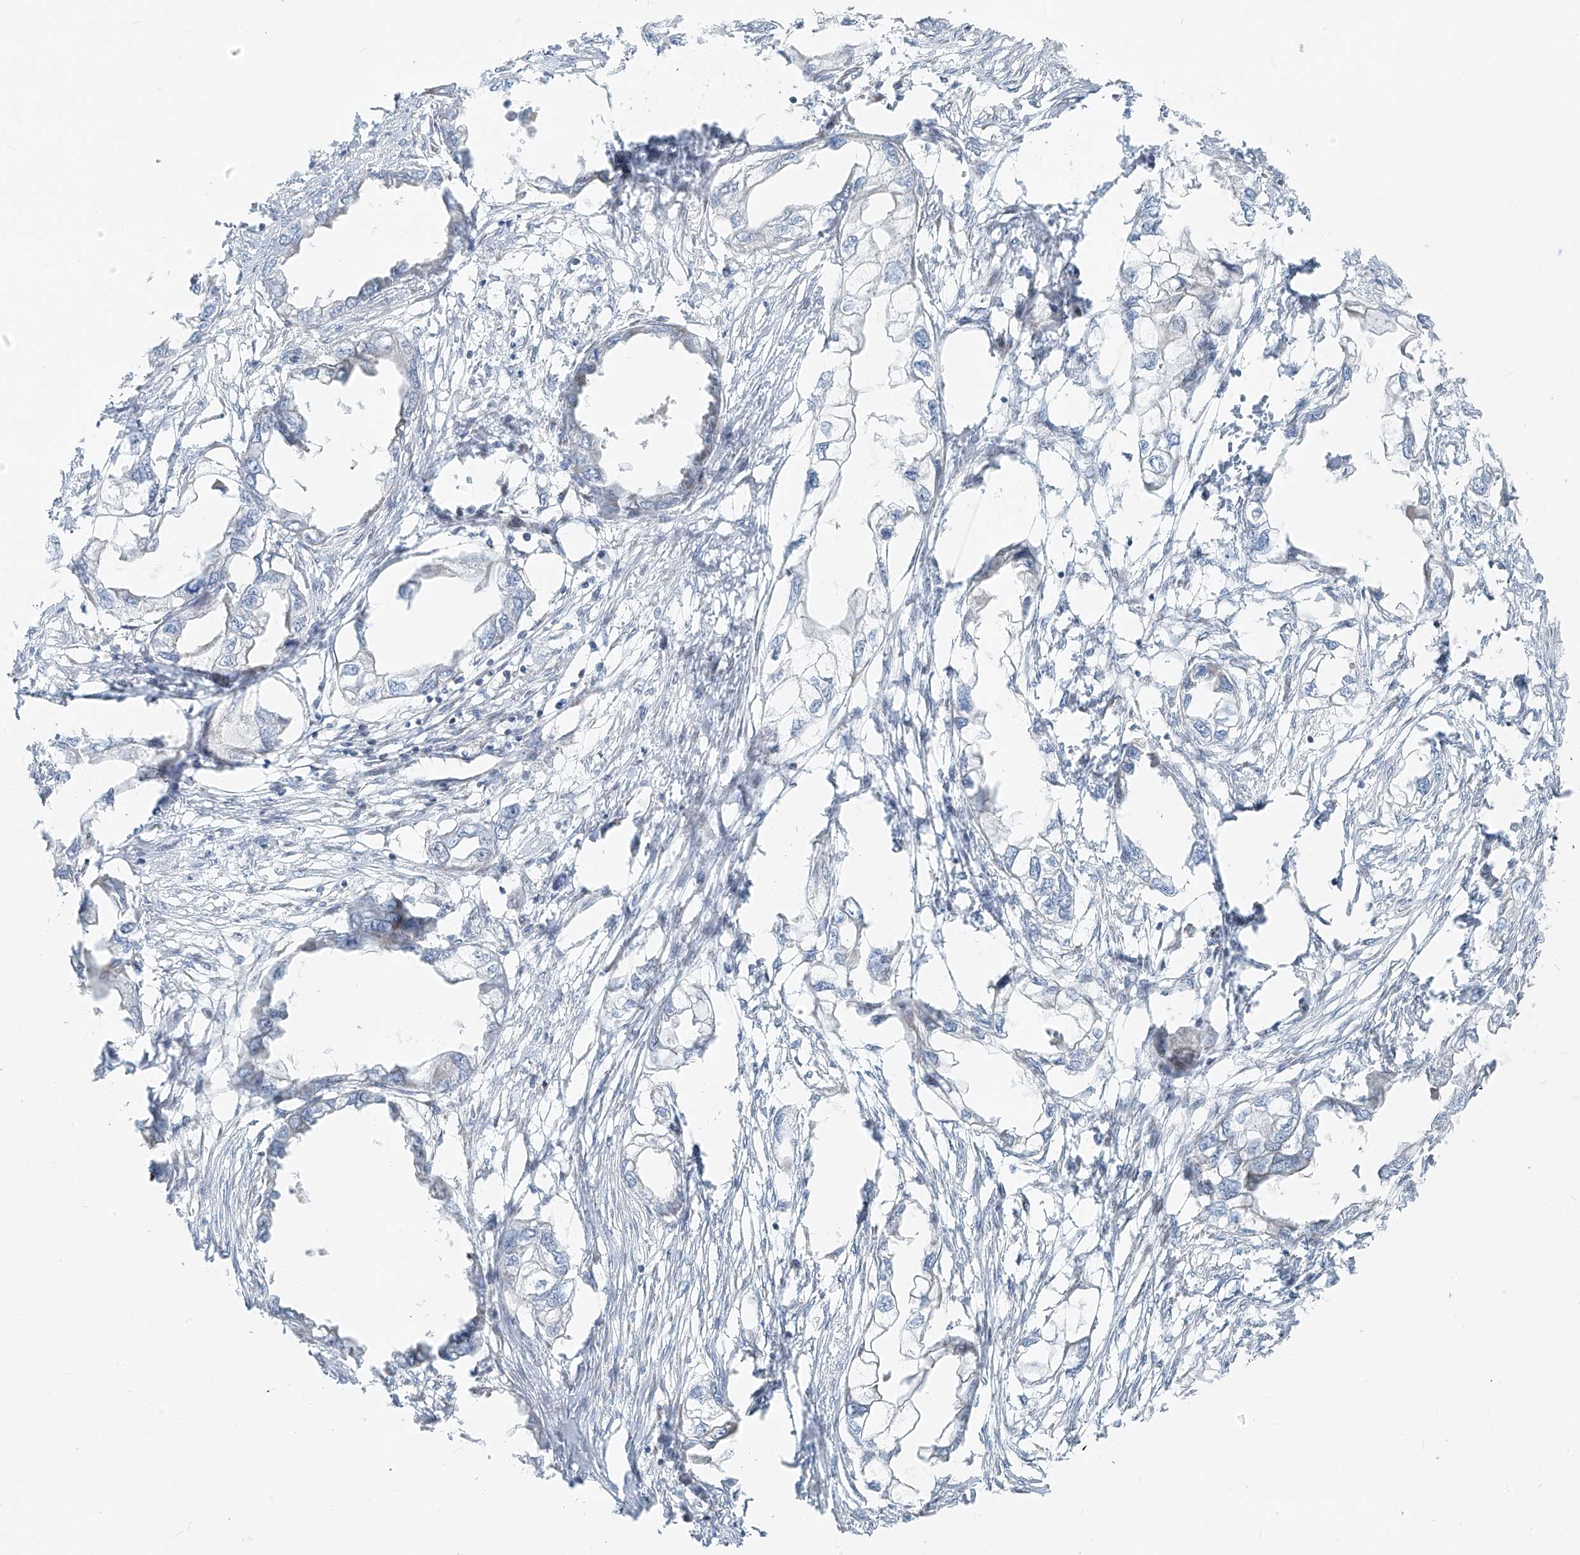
{"staining": {"intensity": "negative", "quantity": "none", "location": "none"}, "tissue": "endometrial cancer", "cell_type": "Tumor cells", "image_type": "cancer", "snomed": [{"axis": "morphology", "description": "Adenocarcinoma, NOS"}, {"axis": "morphology", "description": "Adenocarcinoma, metastatic, NOS"}, {"axis": "topography", "description": "Adipose tissue"}, {"axis": "topography", "description": "Endometrium"}], "caption": "Human endometrial cancer stained for a protein using immunohistochemistry reveals no staining in tumor cells.", "gene": "HIC2", "patient": {"sex": "female", "age": 67}}